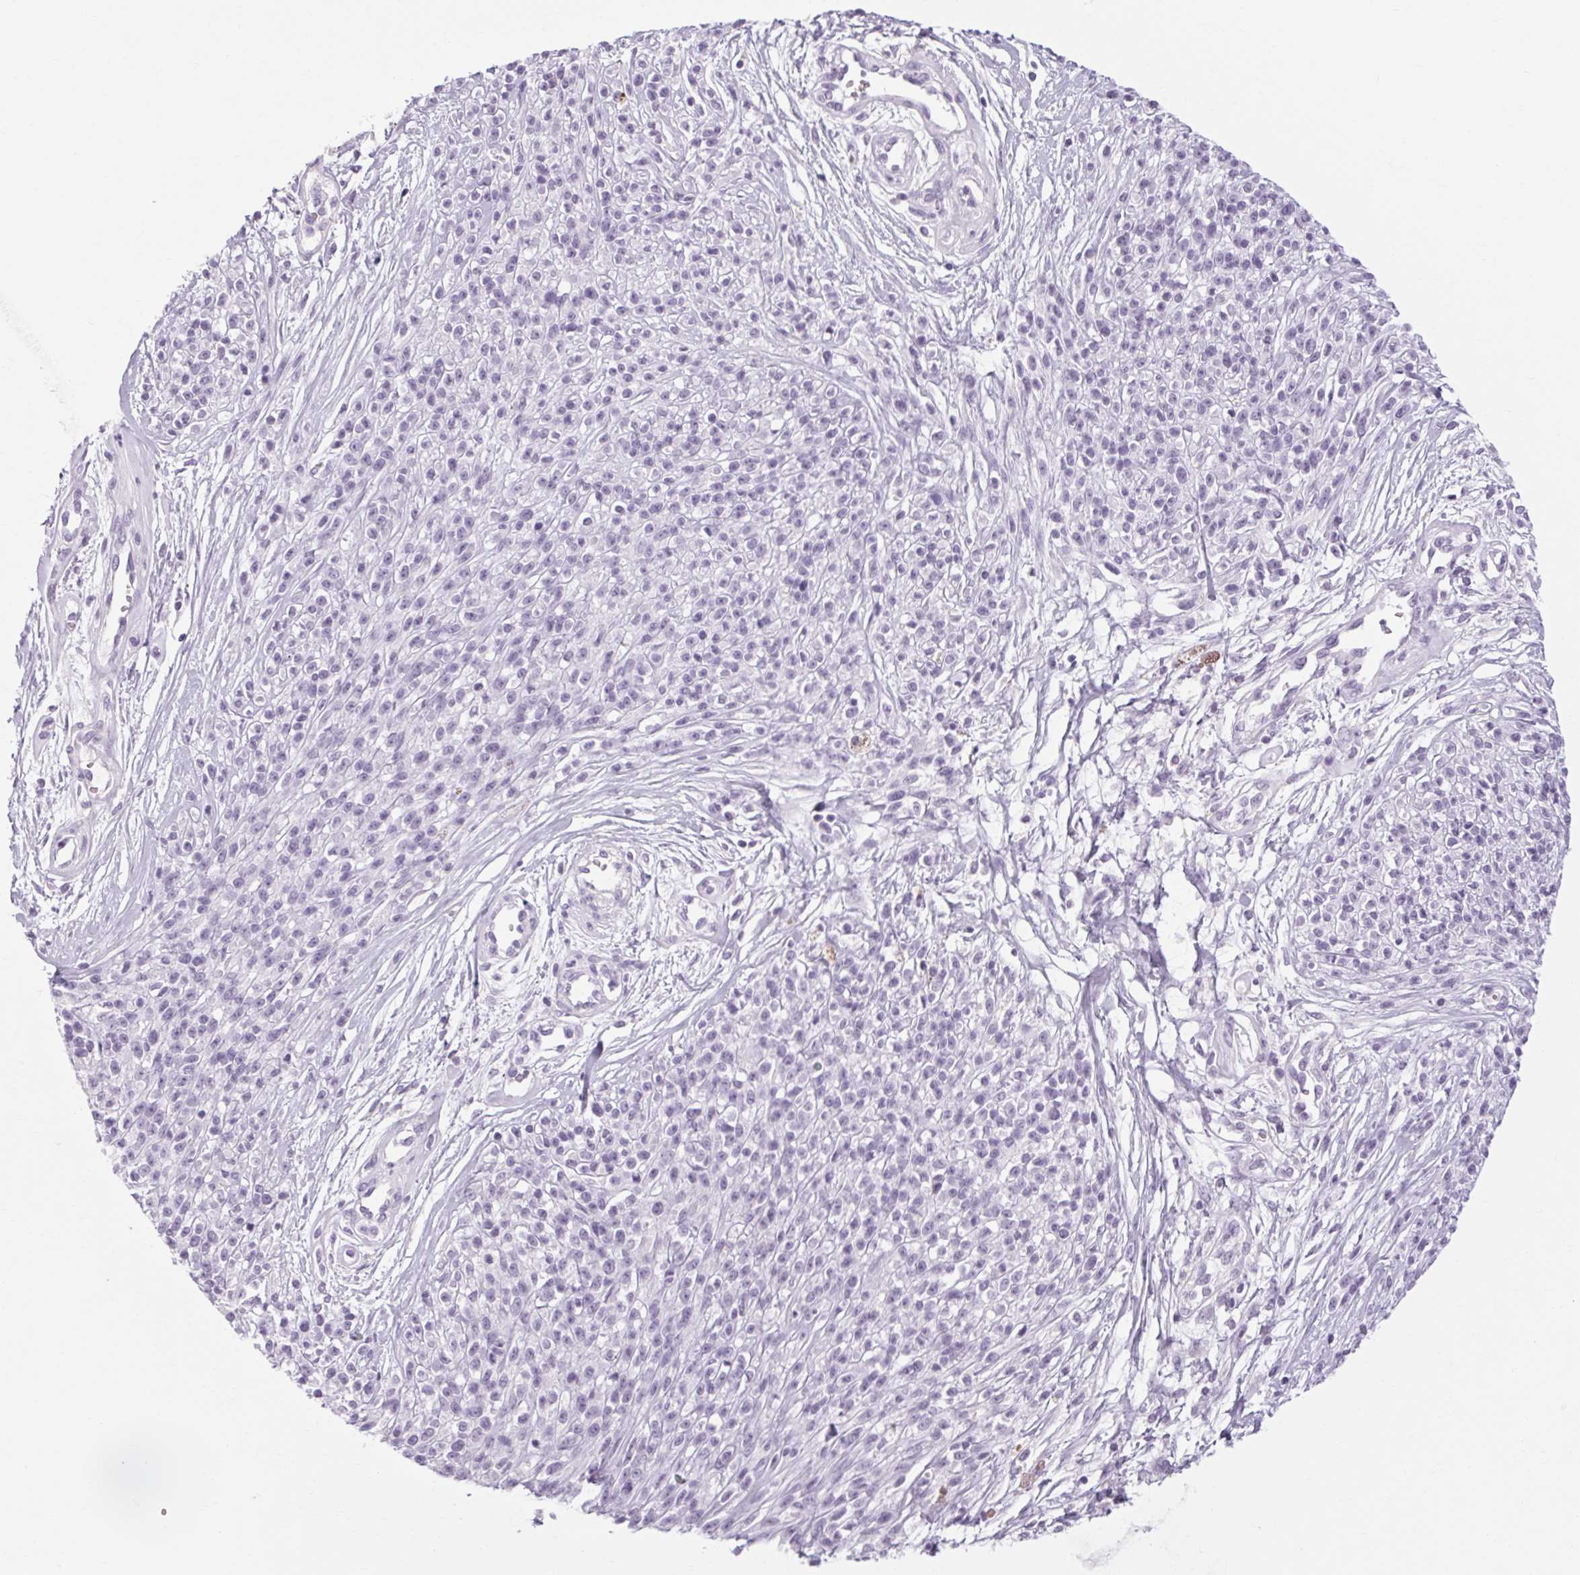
{"staining": {"intensity": "negative", "quantity": "none", "location": "none"}, "tissue": "melanoma", "cell_type": "Tumor cells", "image_type": "cancer", "snomed": [{"axis": "morphology", "description": "Malignant melanoma, NOS"}, {"axis": "topography", "description": "Skin"}, {"axis": "topography", "description": "Skin of trunk"}], "caption": "There is no significant positivity in tumor cells of malignant melanoma.", "gene": "POMC", "patient": {"sex": "male", "age": 74}}